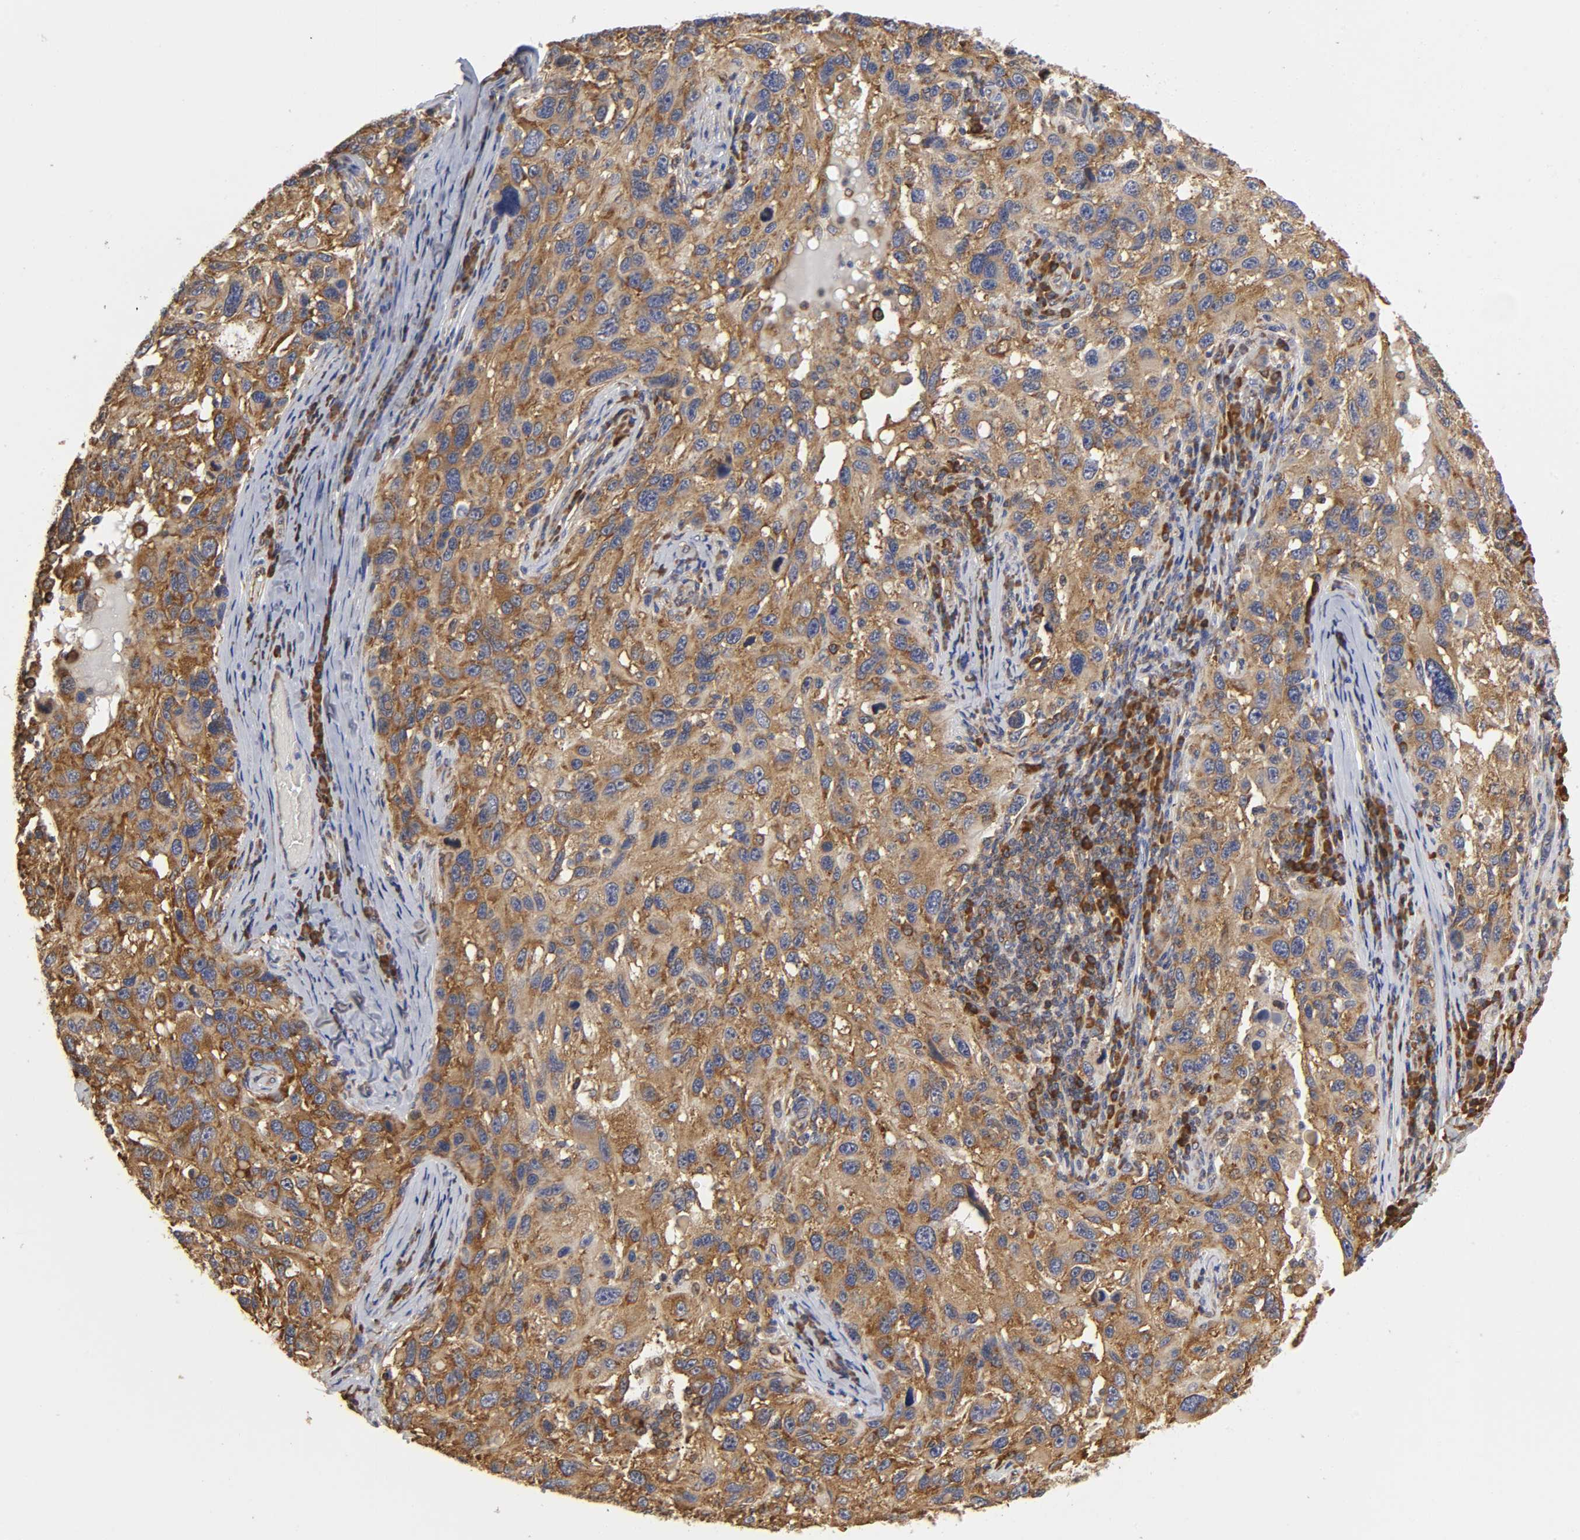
{"staining": {"intensity": "strong", "quantity": ">75%", "location": "cytoplasmic/membranous"}, "tissue": "melanoma", "cell_type": "Tumor cells", "image_type": "cancer", "snomed": [{"axis": "morphology", "description": "Malignant melanoma, NOS"}, {"axis": "topography", "description": "Skin"}], "caption": "This photomicrograph reveals melanoma stained with immunohistochemistry to label a protein in brown. The cytoplasmic/membranous of tumor cells show strong positivity for the protein. Nuclei are counter-stained blue.", "gene": "RPL14", "patient": {"sex": "male", "age": 53}}